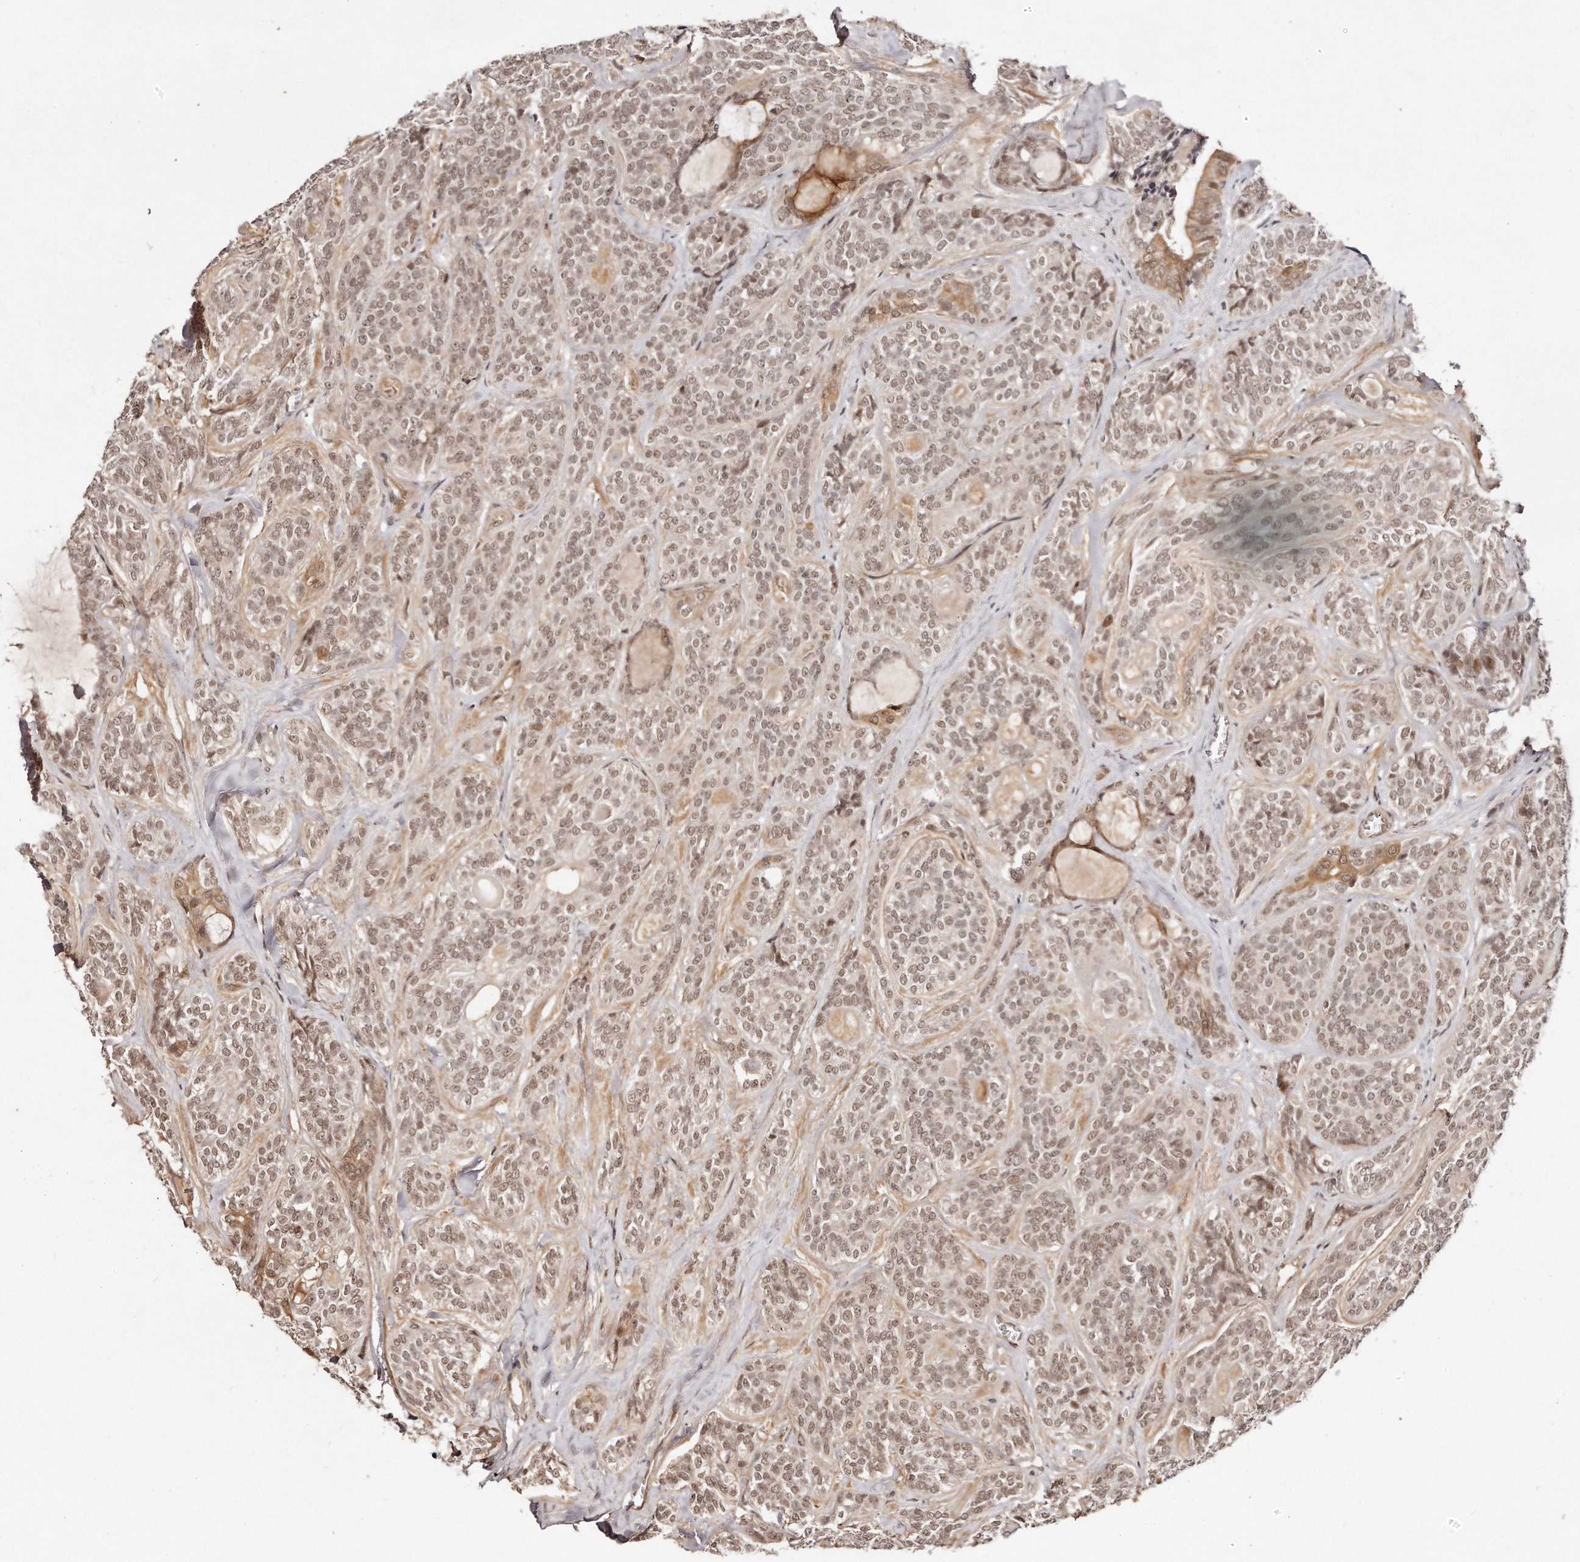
{"staining": {"intensity": "moderate", "quantity": ">75%", "location": "nuclear"}, "tissue": "head and neck cancer", "cell_type": "Tumor cells", "image_type": "cancer", "snomed": [{"axis": "morphology", "description": "Adenocarcinoma, NOS"}, {"axis": "topography", "description": "Head-Neck"}], "caption": "Head and neck cancer stained with DAB (3,3'-diaminobenzidine) IHC reveals medium levels of moderate nuclear positivity in about >75% of tumor cells.", "gene": "SOX4", "patient": {"sex": "male", "age": 66}}